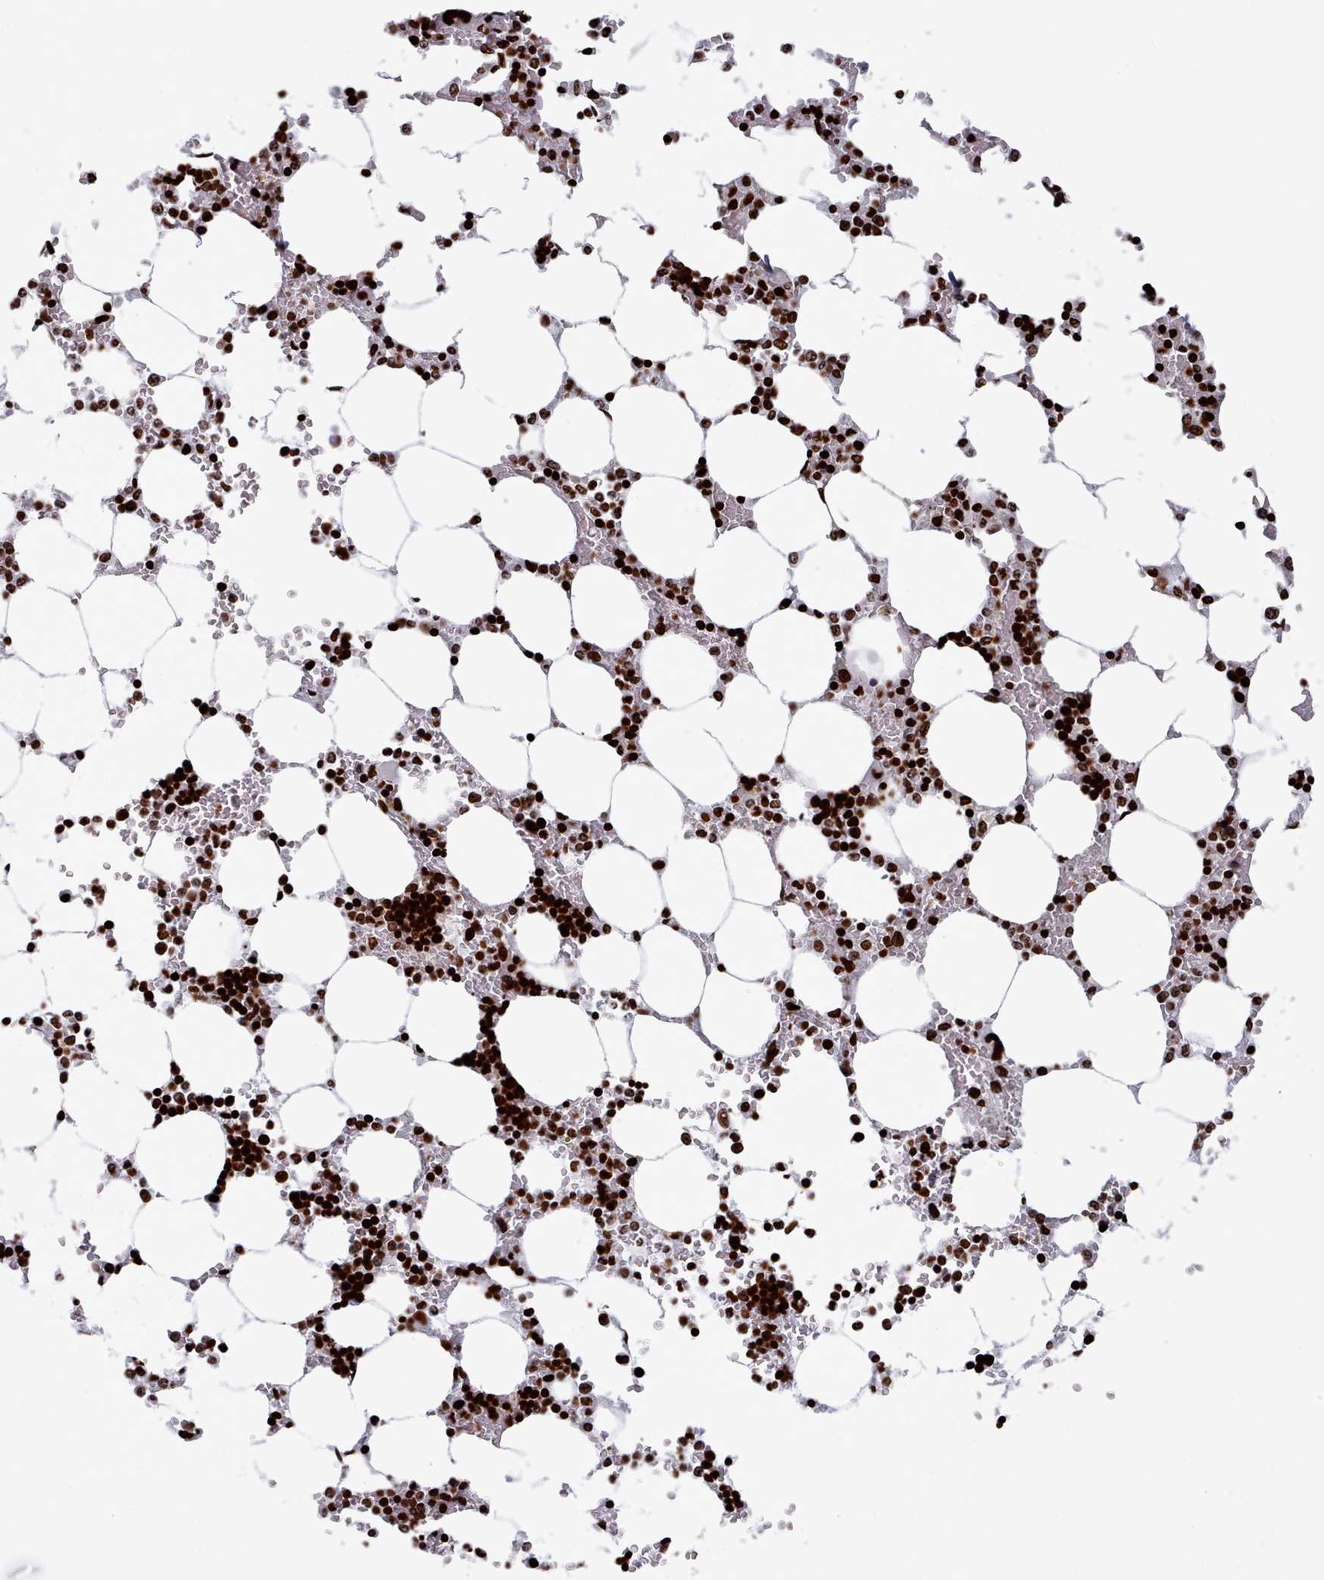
{"staining": {"intensity": "strong", "quantity": ">75%", "location": "nuclear"}, "tissue": "bone marrow", "cell_type": "Hematopoietic cells", "image_type": "normal", "snomed": [{"axis": "morphology", "description": "Normal tissue, NOS"}, {"axis": "topography", "description": "Bone marrow"}], "caption": "A brown stain highlights strong nuclear staining of a protein in hematopoietic cells of unremarkable bone marrow. (DAB (3,3'-diaminobenzidine) IHC with brightfield microscopy, high magnification).", "gene": "PCDHB11", "patient": {"sex": "male", "age": 64}}